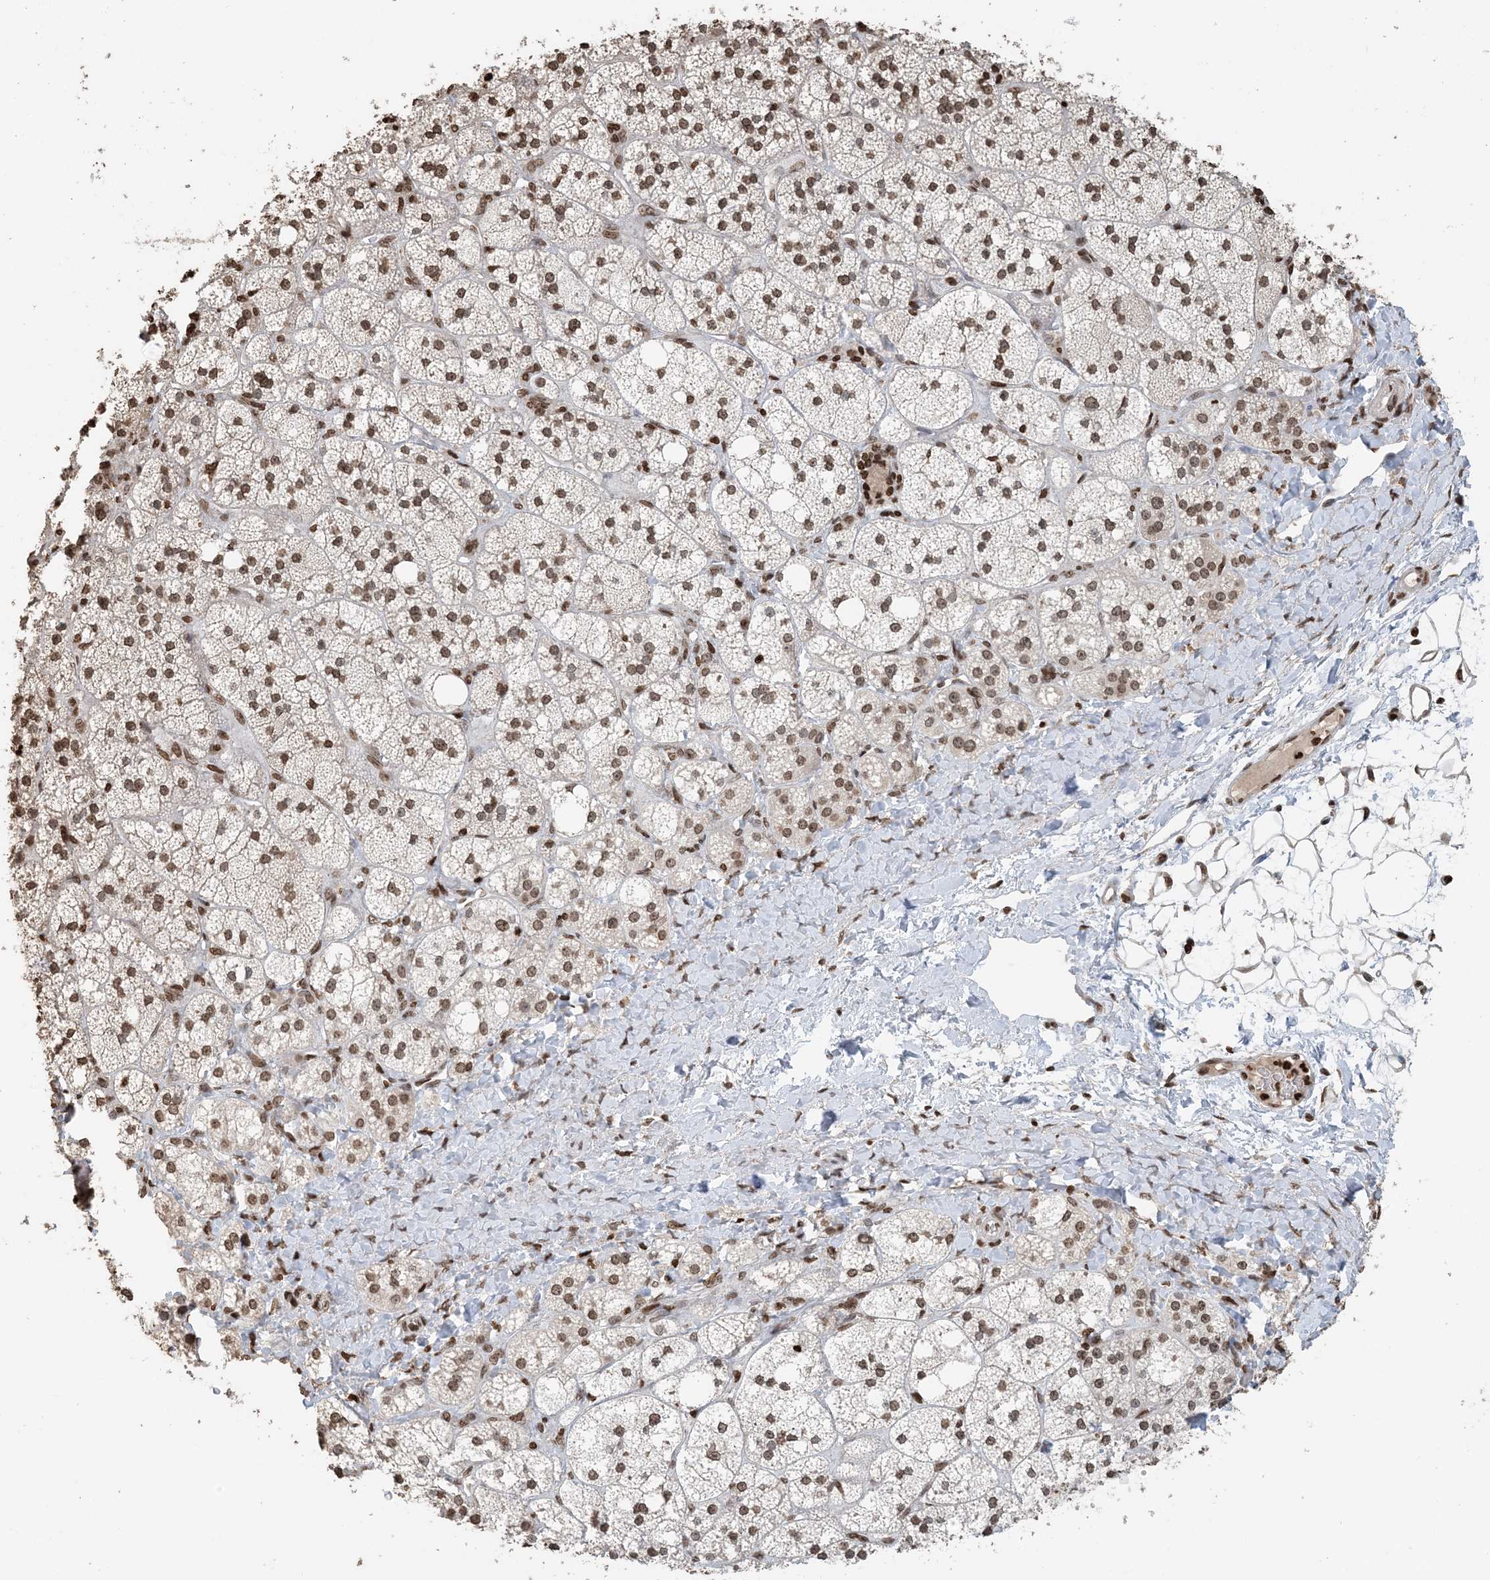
{"staining": {"intensity": "moderate", "quantity": ">75%", "location": "nuclear"}, "tissue": "adrenal gland", "cell_type": "Glandular cells", "image_type": "normal", "snomed": [{"axis": "morphology", "description": "Normal tissue, NOS"}, {"axis": "topography", "description": "Adrenal gland"}], "caption": "IHC micrograph of unremarkable adrenal gland: adrenal gland stained using immunohistochemistry (IHC) exhibits medium levels of moderate protein expression localized specifically in the nuclear of glandular cells, appearing as a nuclear brown color.", "gene": "H3", "patient": {"sex": "male", "age": 61}}